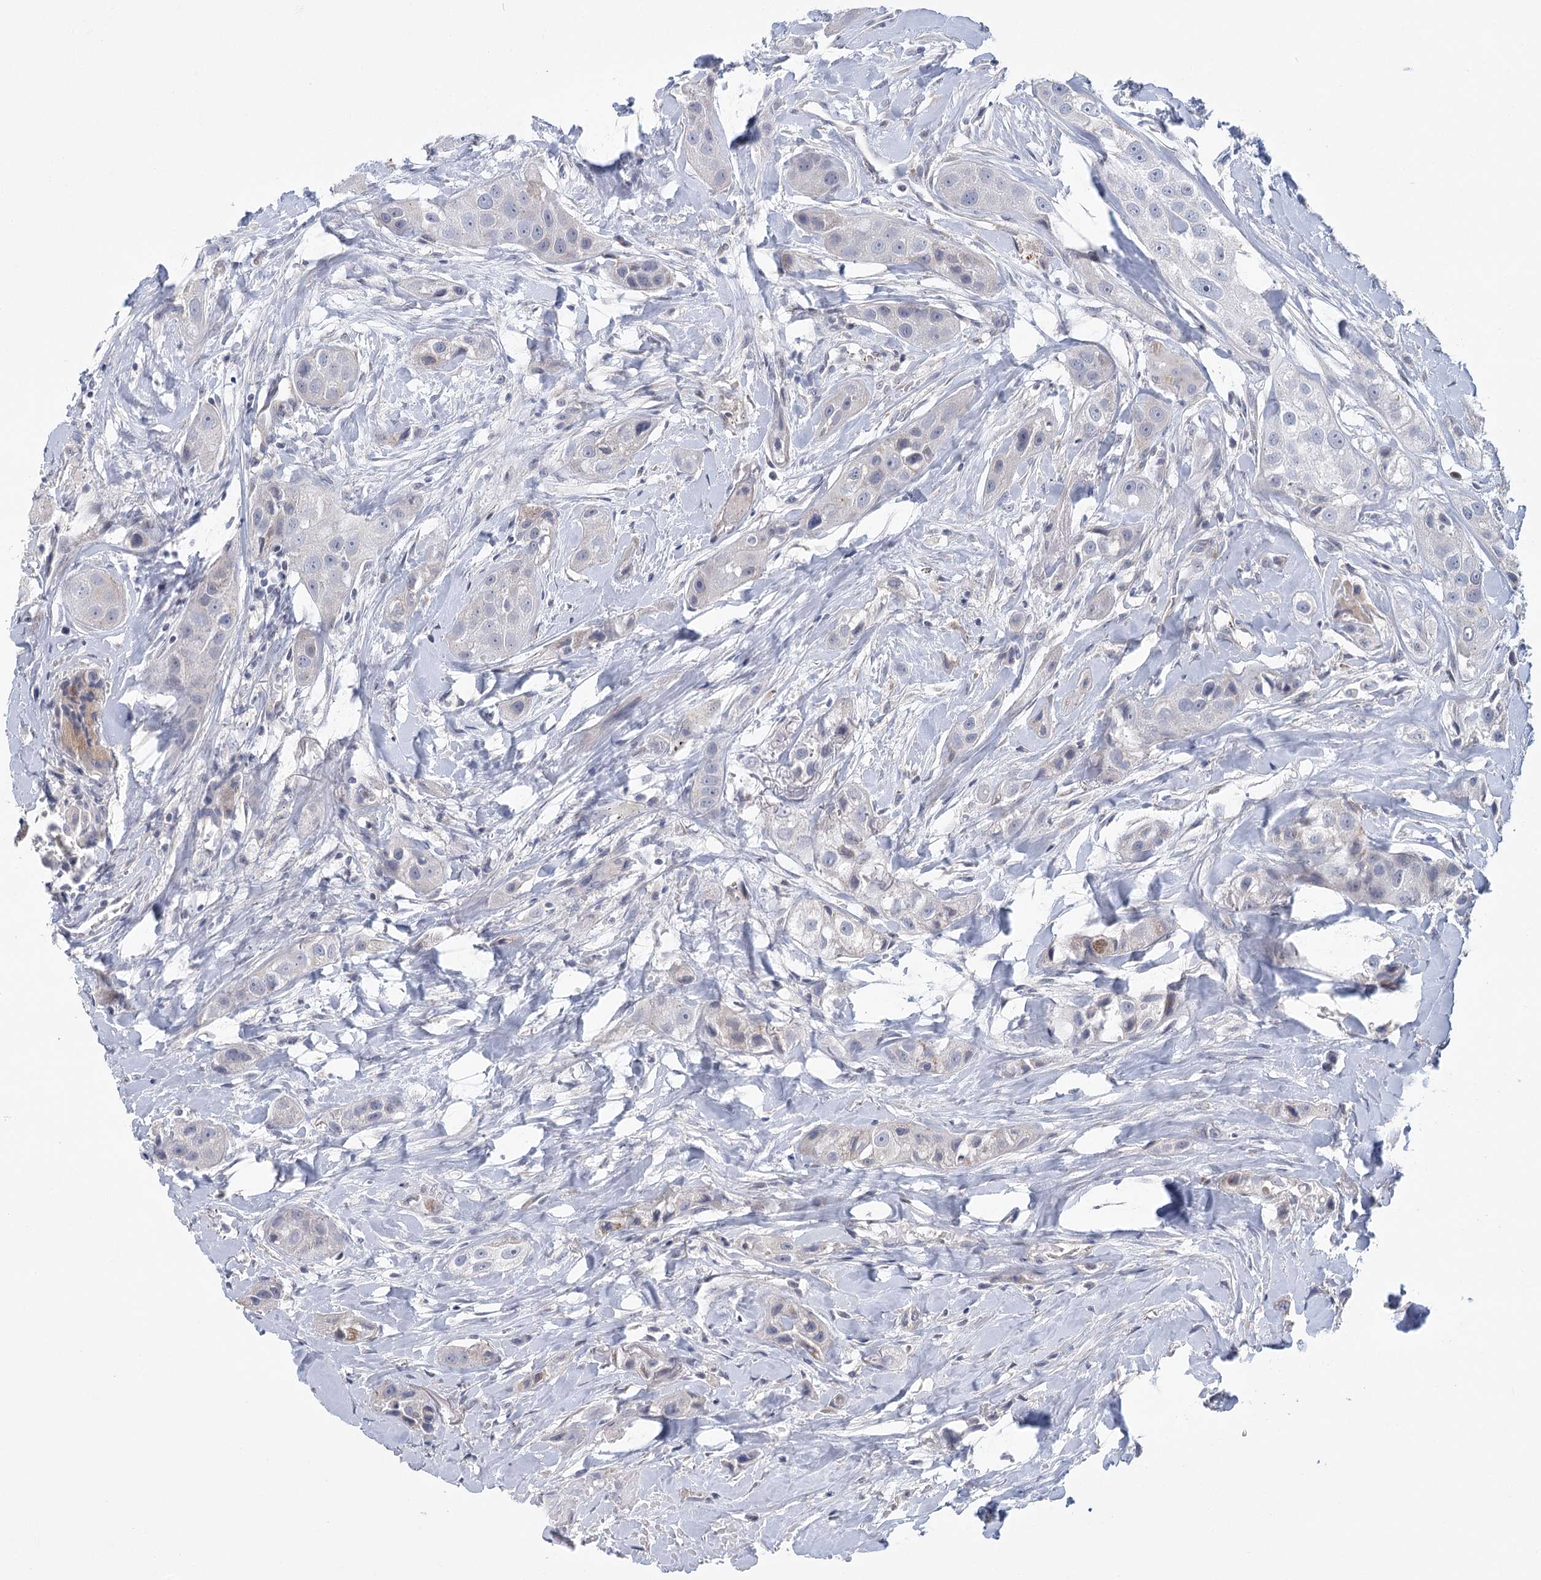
{"staining": {"intensity": "negative", "quantity": "none", "location": "none"}, "tissue": "head and neck cancer", "cell_type": "Tumor cells", "image_type": "cancer", "snomed": [{"axis": "morphology", "description": "Normal tissue, NOS"}, {"axis": "morphology", "description": "Squamous cell carcinoma, NOS"}, {"axis": "topography", "description": "Skeletal muscle"}, {"axis": "topography", "description": "Head-Neck"}], "caption": "The photomicrograph displays no staining of tumor cells in head and neck squamous cell carcinoma. The staining was performed using DAB to visualize the protein expression in brown, while the nuclei were stained in blue with hematoxylin (Magnification: 20x).", "gene": "FAM76B", "patient": {"sex": "male", "age": 51}}